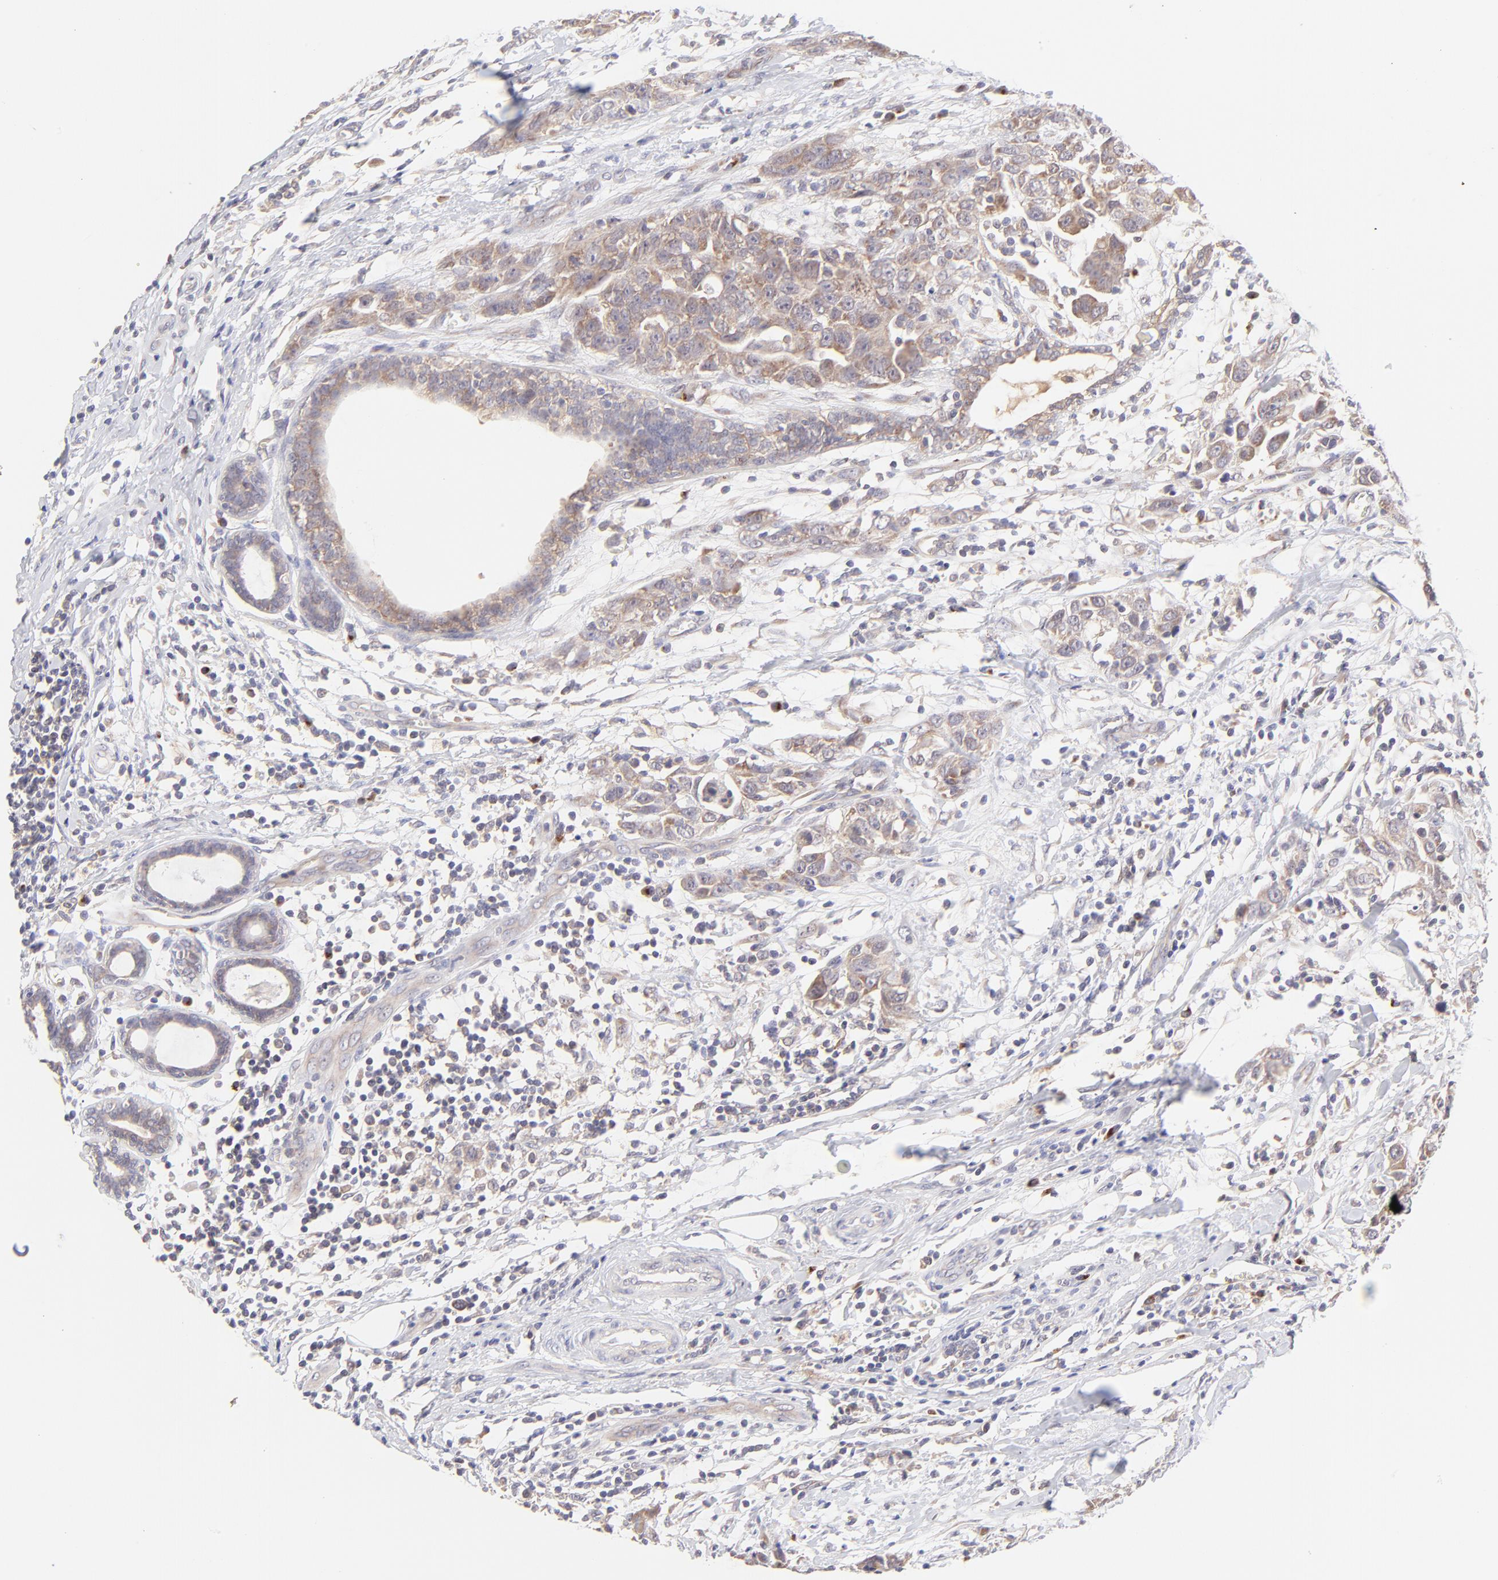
{"staining": {"intensity": "moderate", "quantity": ">75%", "location": "cytoplasmic/membranous"}, "tissue": "breast cancer", "cell_type": "Tumor cells", "image_type": "cancer", "snomed": [{"axis": "morphology", "description": "Duct carcinoma"}, {"axis": "topography", "description": "Breast"}], "caption": "Protein expression by immunohistochemistry displays moderate cytoplasmic/membranous positivity in approximately >75% of tumor cells in breast cancer (infiltrating ductal carcinoma).", "gene": "TNRC6B", "patient": {"sex": "female", "age": 50}}